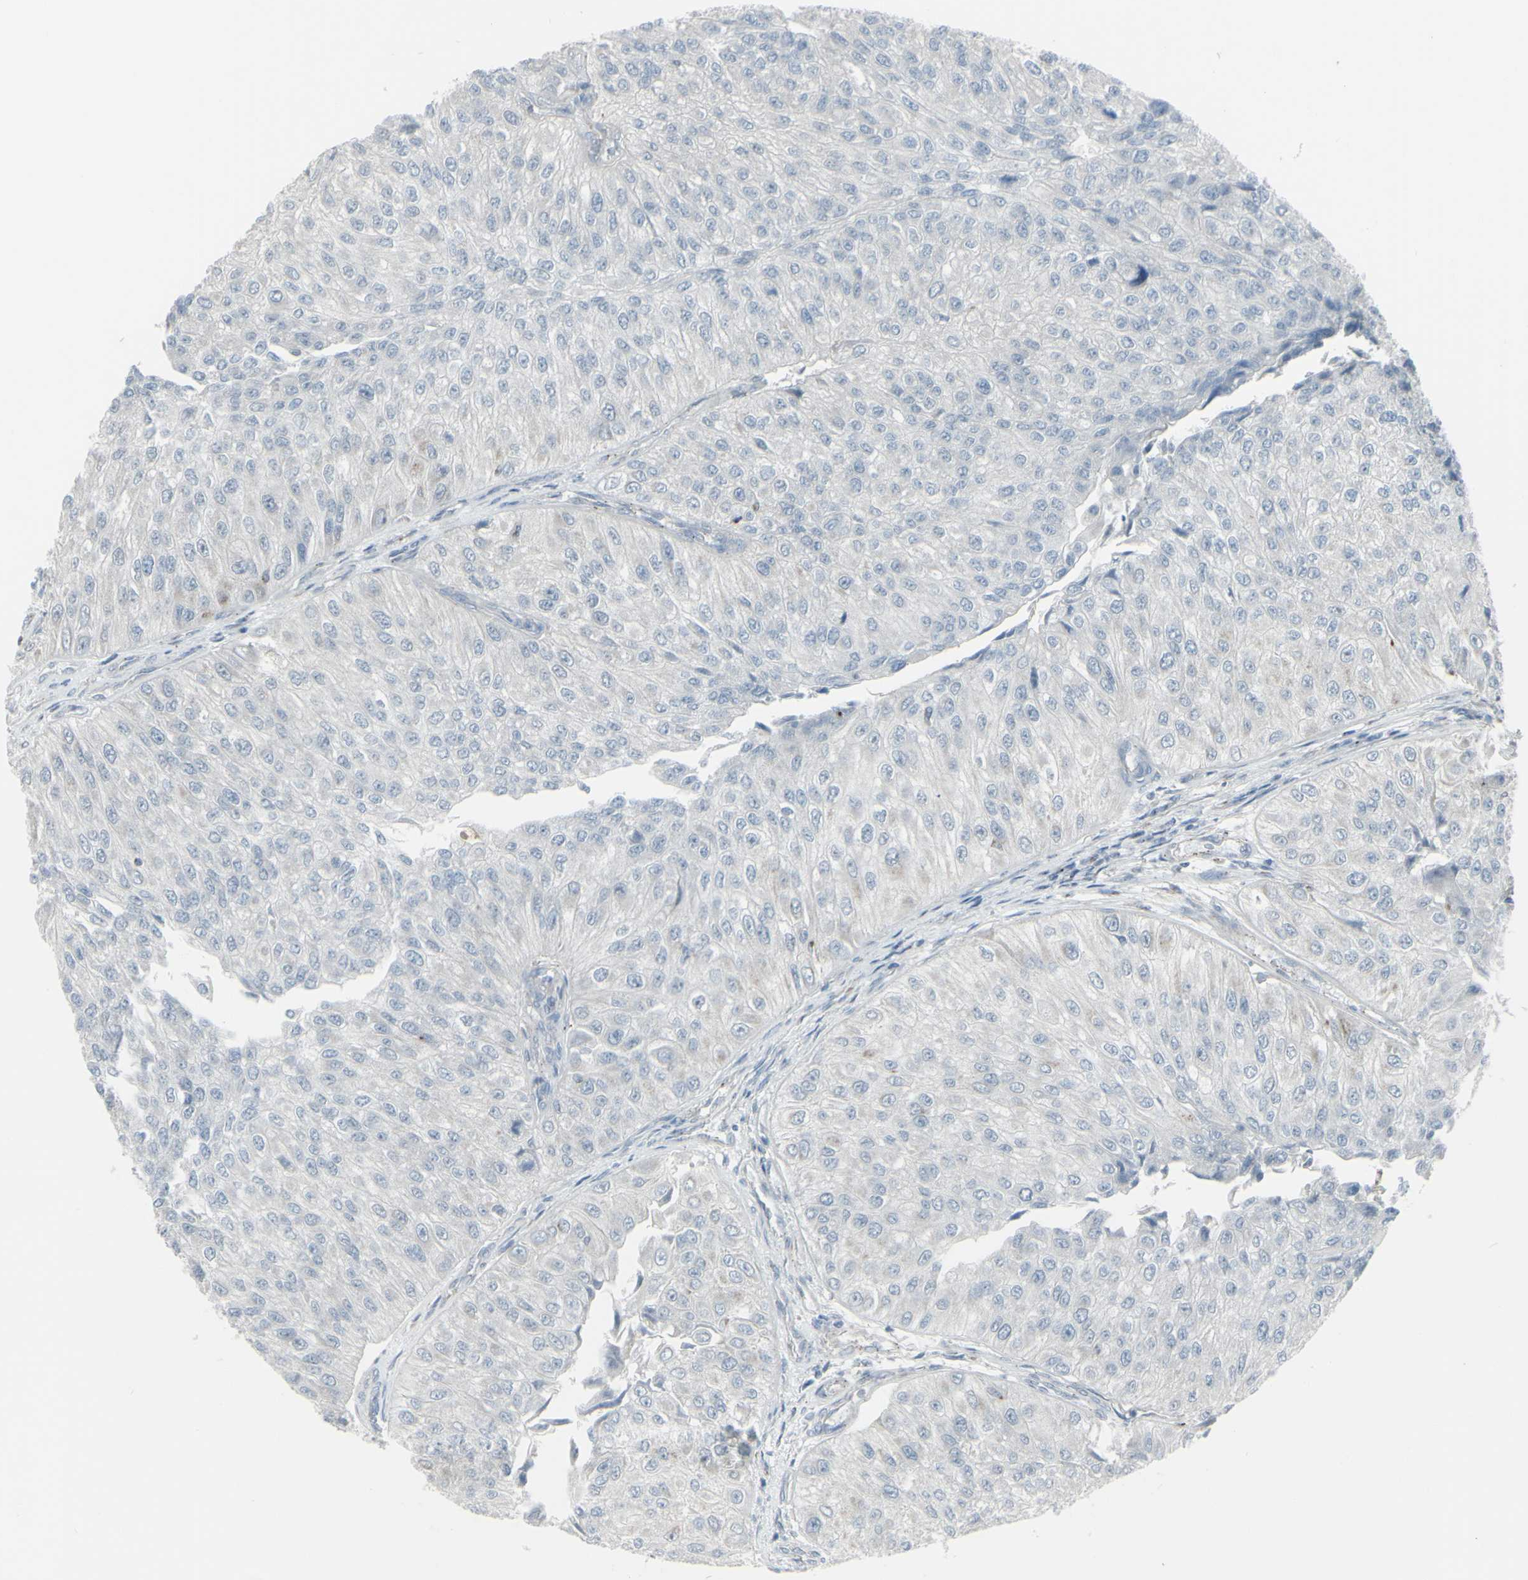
{"staining": {"intensity": "negative", "quantity": "none", "location": "none"}, "tissue": "urothelial cancer", "cell_type": "Tumor cells", "image_type": "cancer", "snomed": [{"axis": "morphology", "description": "Urothelial carcinoma, High grade"}, {"axis": "topography", "description": "Kidney"}, {"axis": "topography", "description": "Urinary bladder"}], "caption": "Immunohistochemistry histopathology image of high-grade urothelial carcinoma stained for a protein (brown), which exhibits no positivity in tumor cells.", "gene": "GALNT6", "patient": {"sex": "male", "age": 77}}